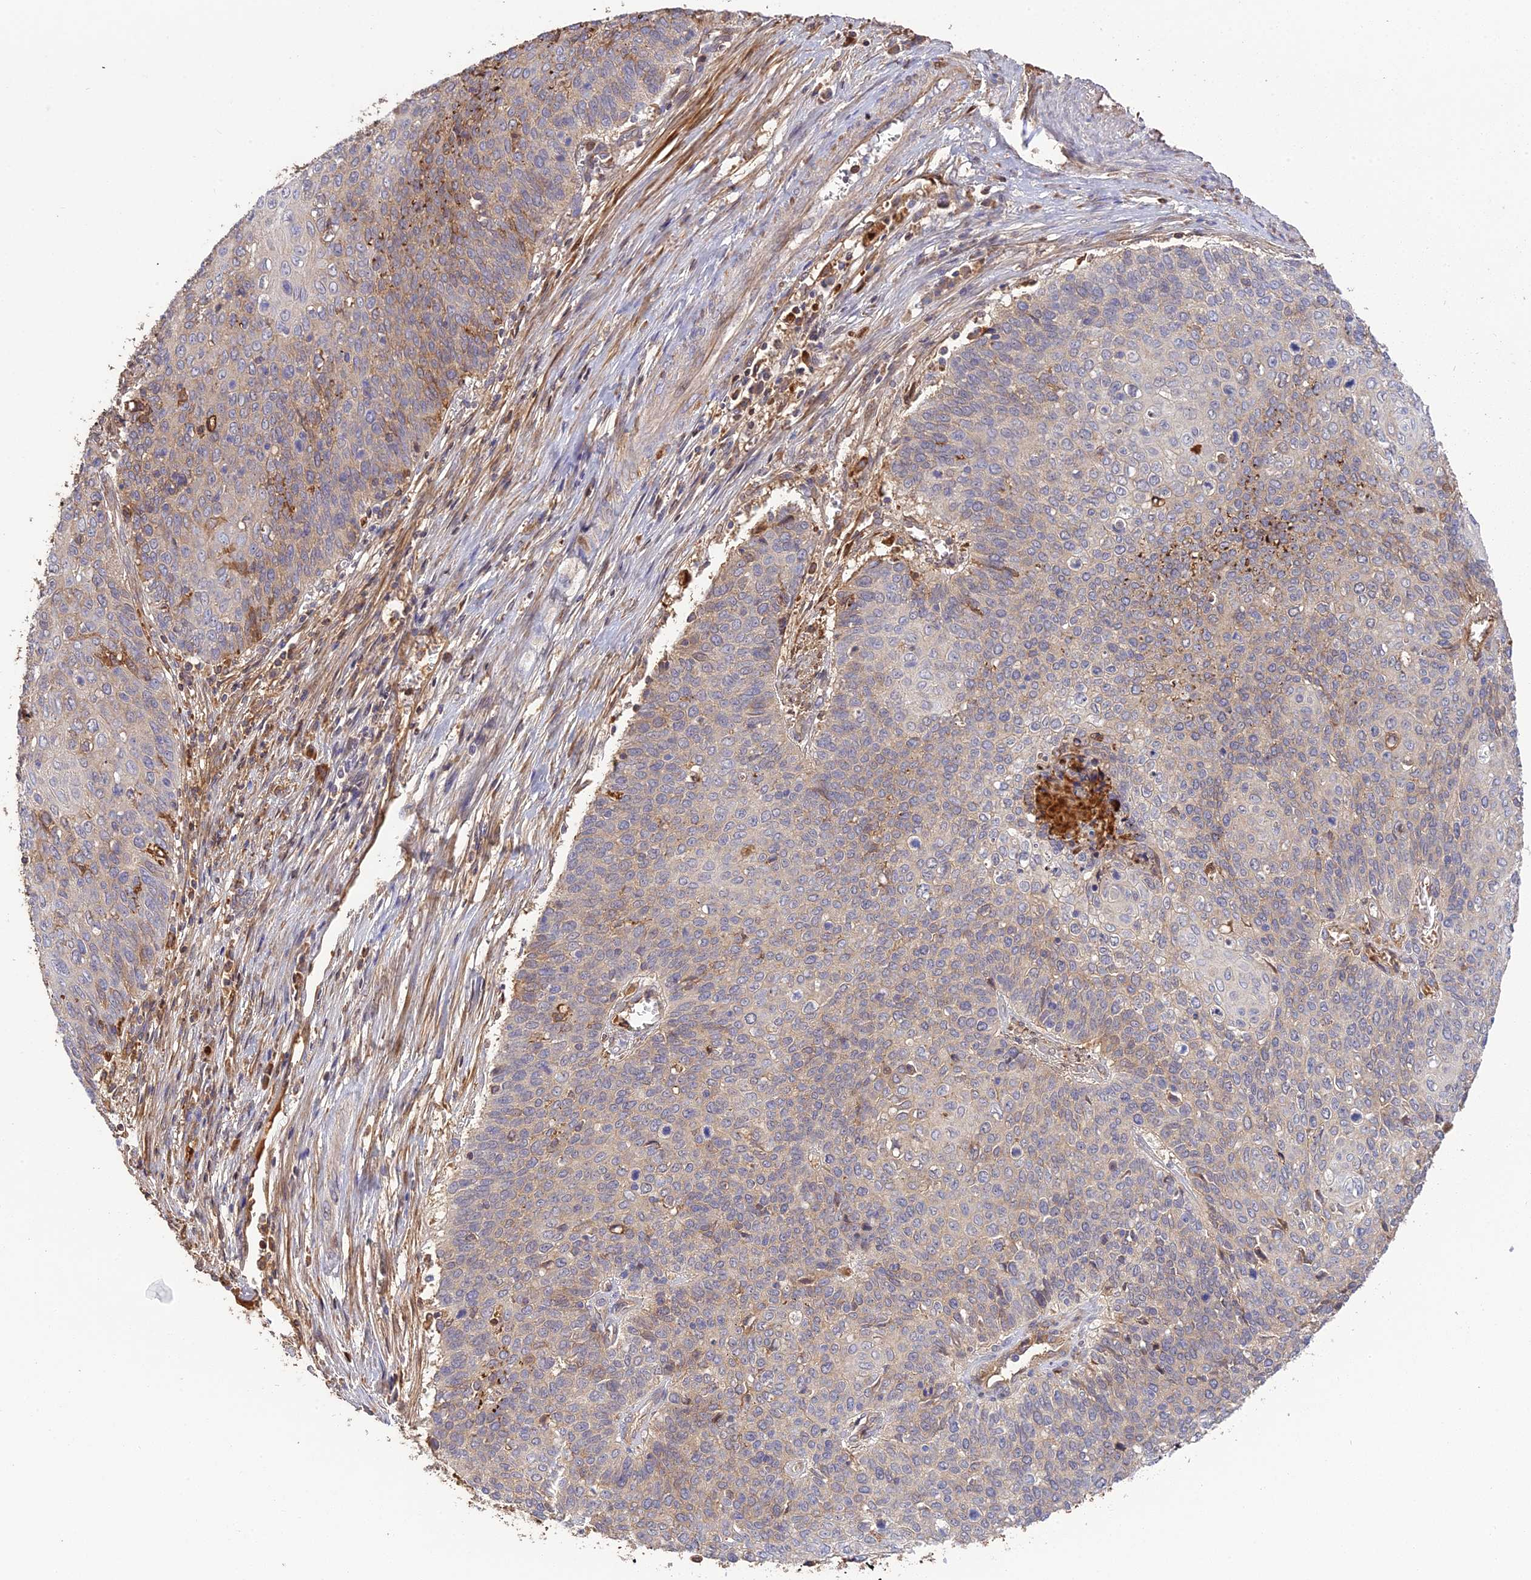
{"staining": {"intensity": "weak", "quantity": "<25%", "location": "cytoplasmic/membranous"}, "tissue": "cervical cancer", "cell_type": "Tumor cells", "image_type": "cancer", "snomed": [{"axis": "morphology", "description": "Squamous cell carcinoma, NOS"}, {"axis": "topography", "description": "Cervix"}], "caption": "Tumor cells show no significant protein staining in cervical squamous cell carcinoma.", "gene": "PZP", "patient": {"sex": "female", "age": 39}}